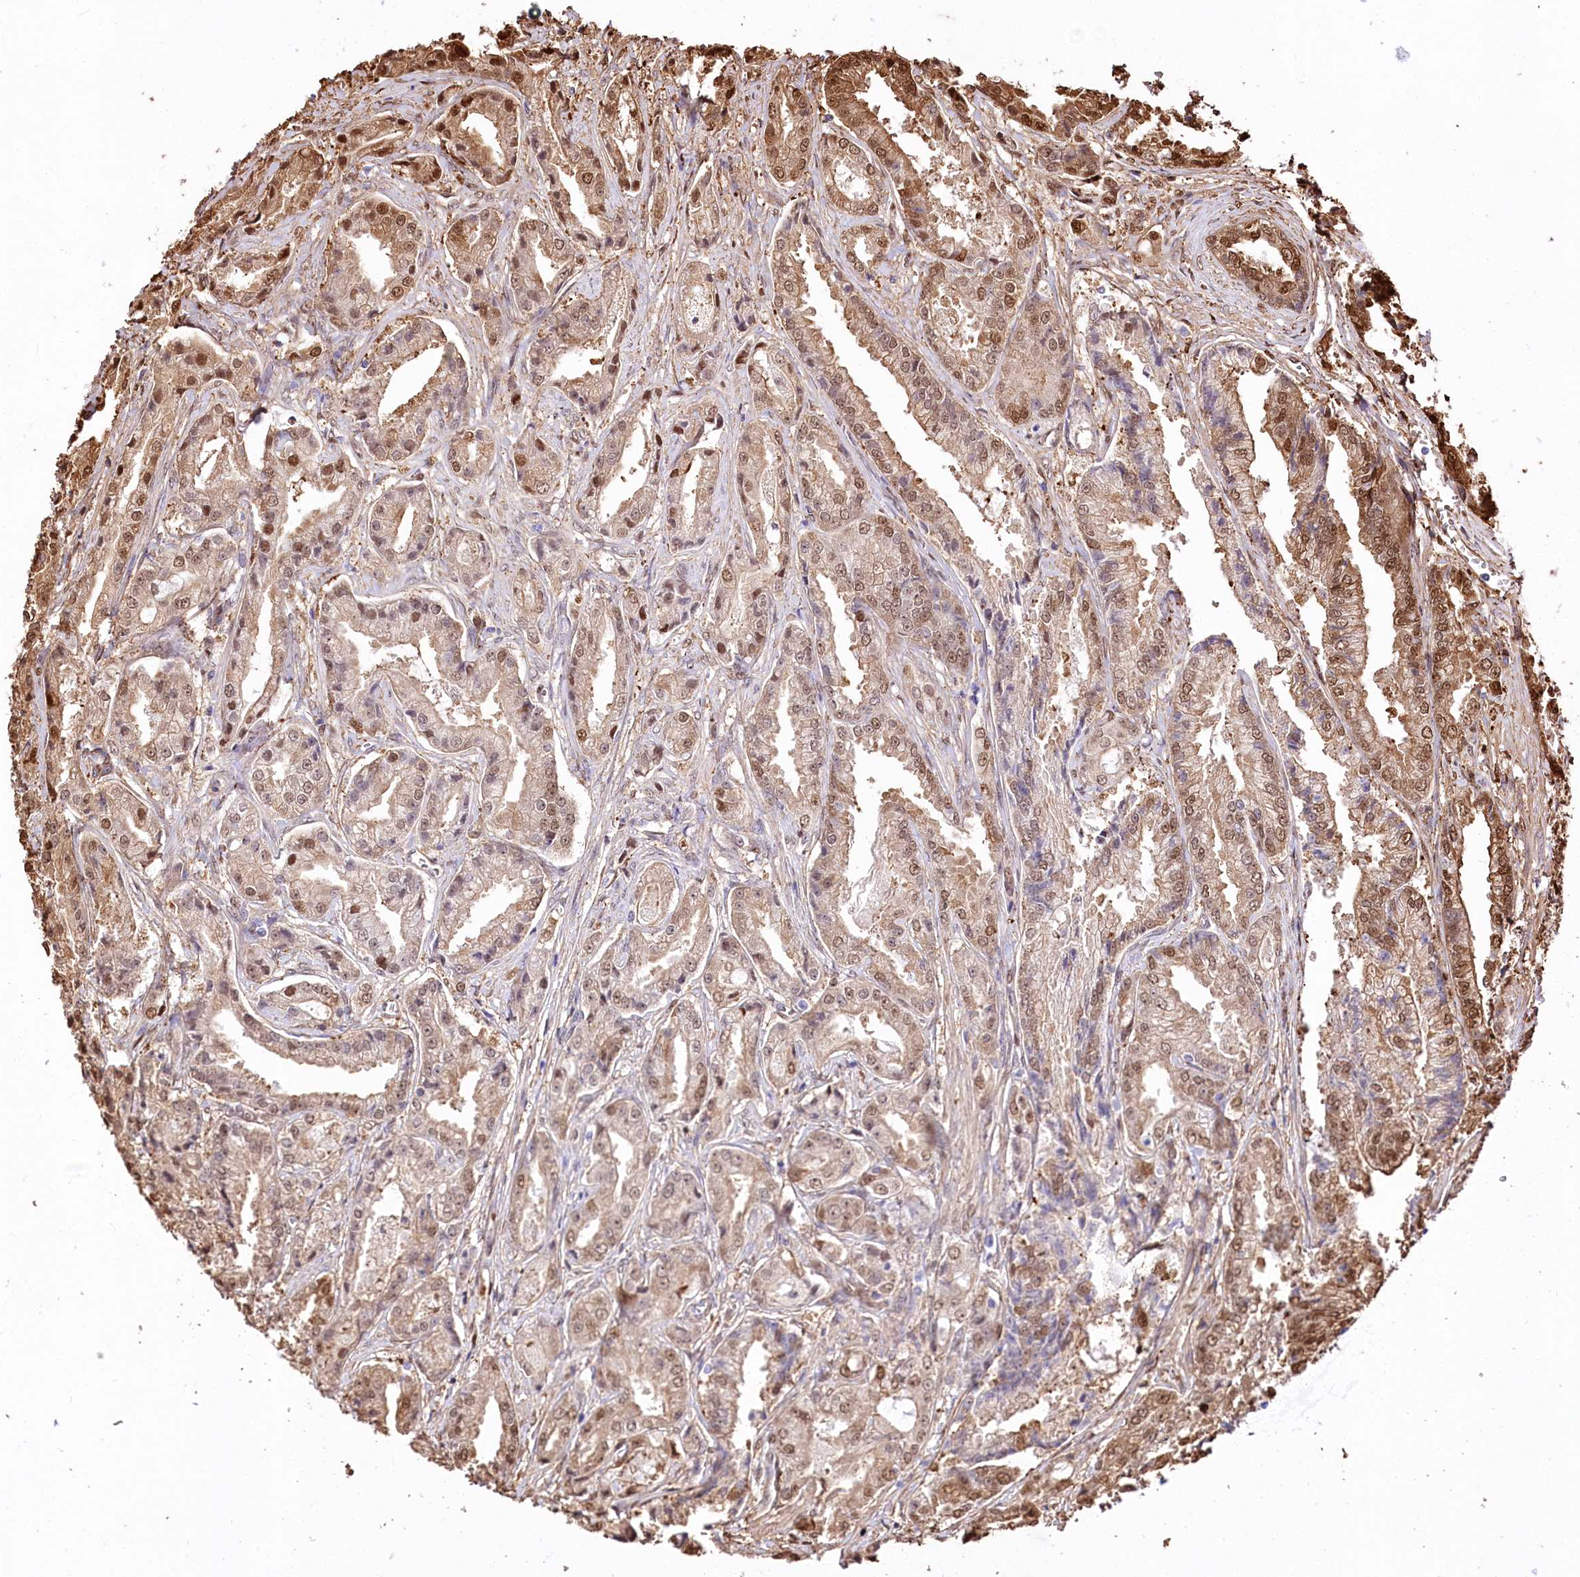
{"staining": {"intensity": "moderate", "quantity": ">75%", "location": "cytoplasmic/membranous,nuclear"}, "tissue": "prostate cancer", "cell_type": "Tumor cells", "image_type": "cancer", "snomed": [{"axis": "morphology", "description": "Adenocarcinoma, High grade"}, {"axis": "topography", "description": "Prostate"}], "caption": "Immunohistochemistry (IHC) histopathology image of prostate cancer (high-grade adenocarcinoma) stained for a protein (brown), which demonstrates medium levels of moderate cytoplasmic/membranous and nuclear positivity in approximately >75% of tumor cells.", "gene": "PTMS", "patient": {"sex": "male", "age": 72}}